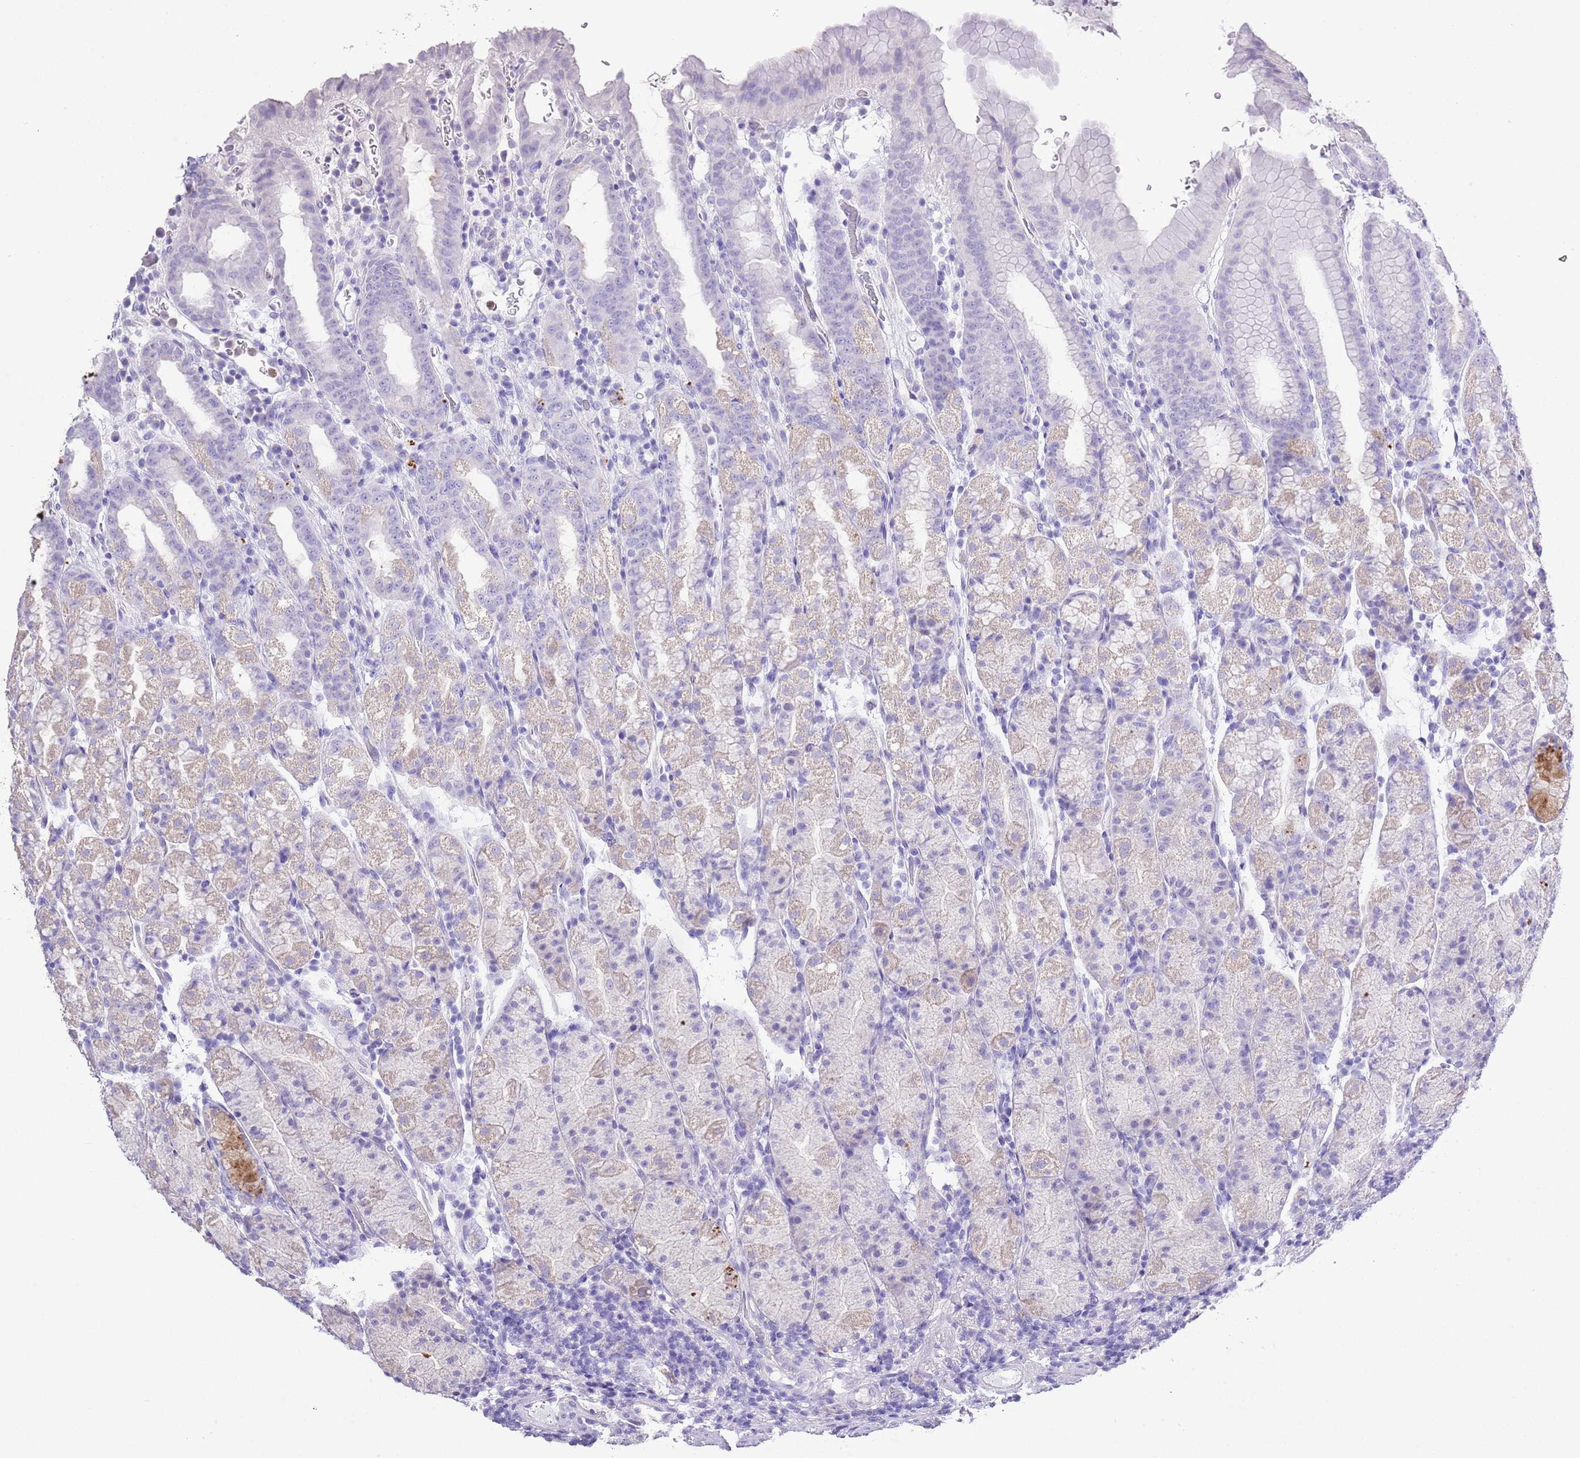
{"staining": {"intensity": "weak", "quantity": "<25%", "location": "cytoplasmic/membranous"}, "tissue": "stomach", "cell_type": "Glandular cells", "image_type": "normal", "snomed": [{"axis": "morphology", "description": "Normal tissue, NOS"}, {"axis": "topography", "description": "Stomach, upper"}, {"axis": "topography", "description": "Stomach, lower"}, {"axis": "topography", "description": "Small intestine"}], "caption": "The IHC histopathology image has no significant staining in glandular cells of stomach. (Stains: DAB (3,3'-diaminobenzidine) IHC with hematoxylin counter stain, Microscopy: brightfield microscopy at high magnification).", "gene": "OR2Z1", "patient": {"sex": "male", "age": 68}}